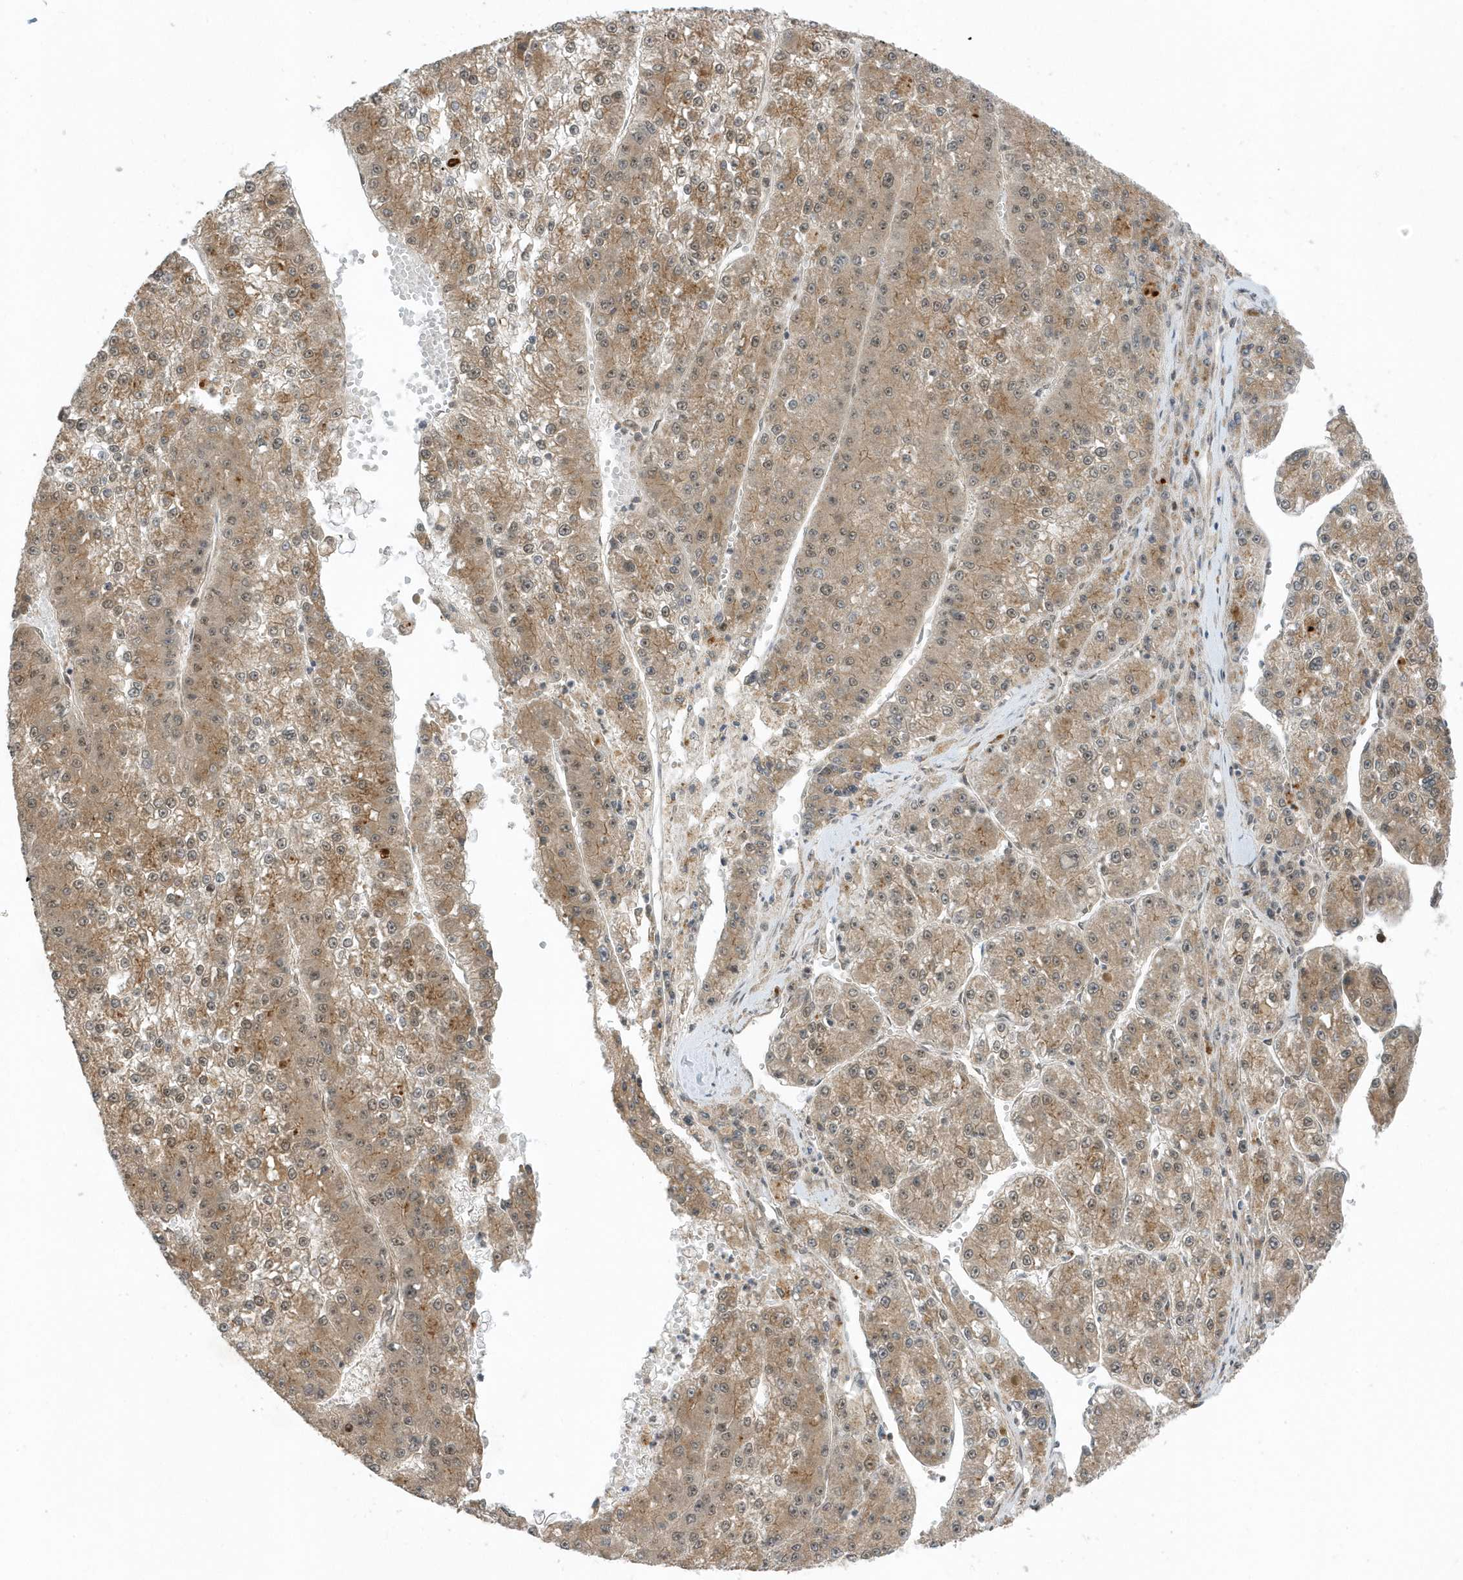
{"staining": {"intensity": "moderate", "quantity": ">75%", "location": "cytoplasmic/membranous"}, "tissue": "liver cancer", "cell_type": "Tumor cells", "image_type": "cancer", "snomed": [{"axis": "morphology", "description": "Carcinoma, Hepatocellular, NOS"}, {"axis": "topography", "description": "Liver"}], "caption": "Protein positivity by immunohistochemistry (IHC) shows moderate cytoplasmic/membranous staining in approximately >75% of tumor cells in liver cancer.", "gene": "USP53", "patient": {"sex": "female", "age": 73}}